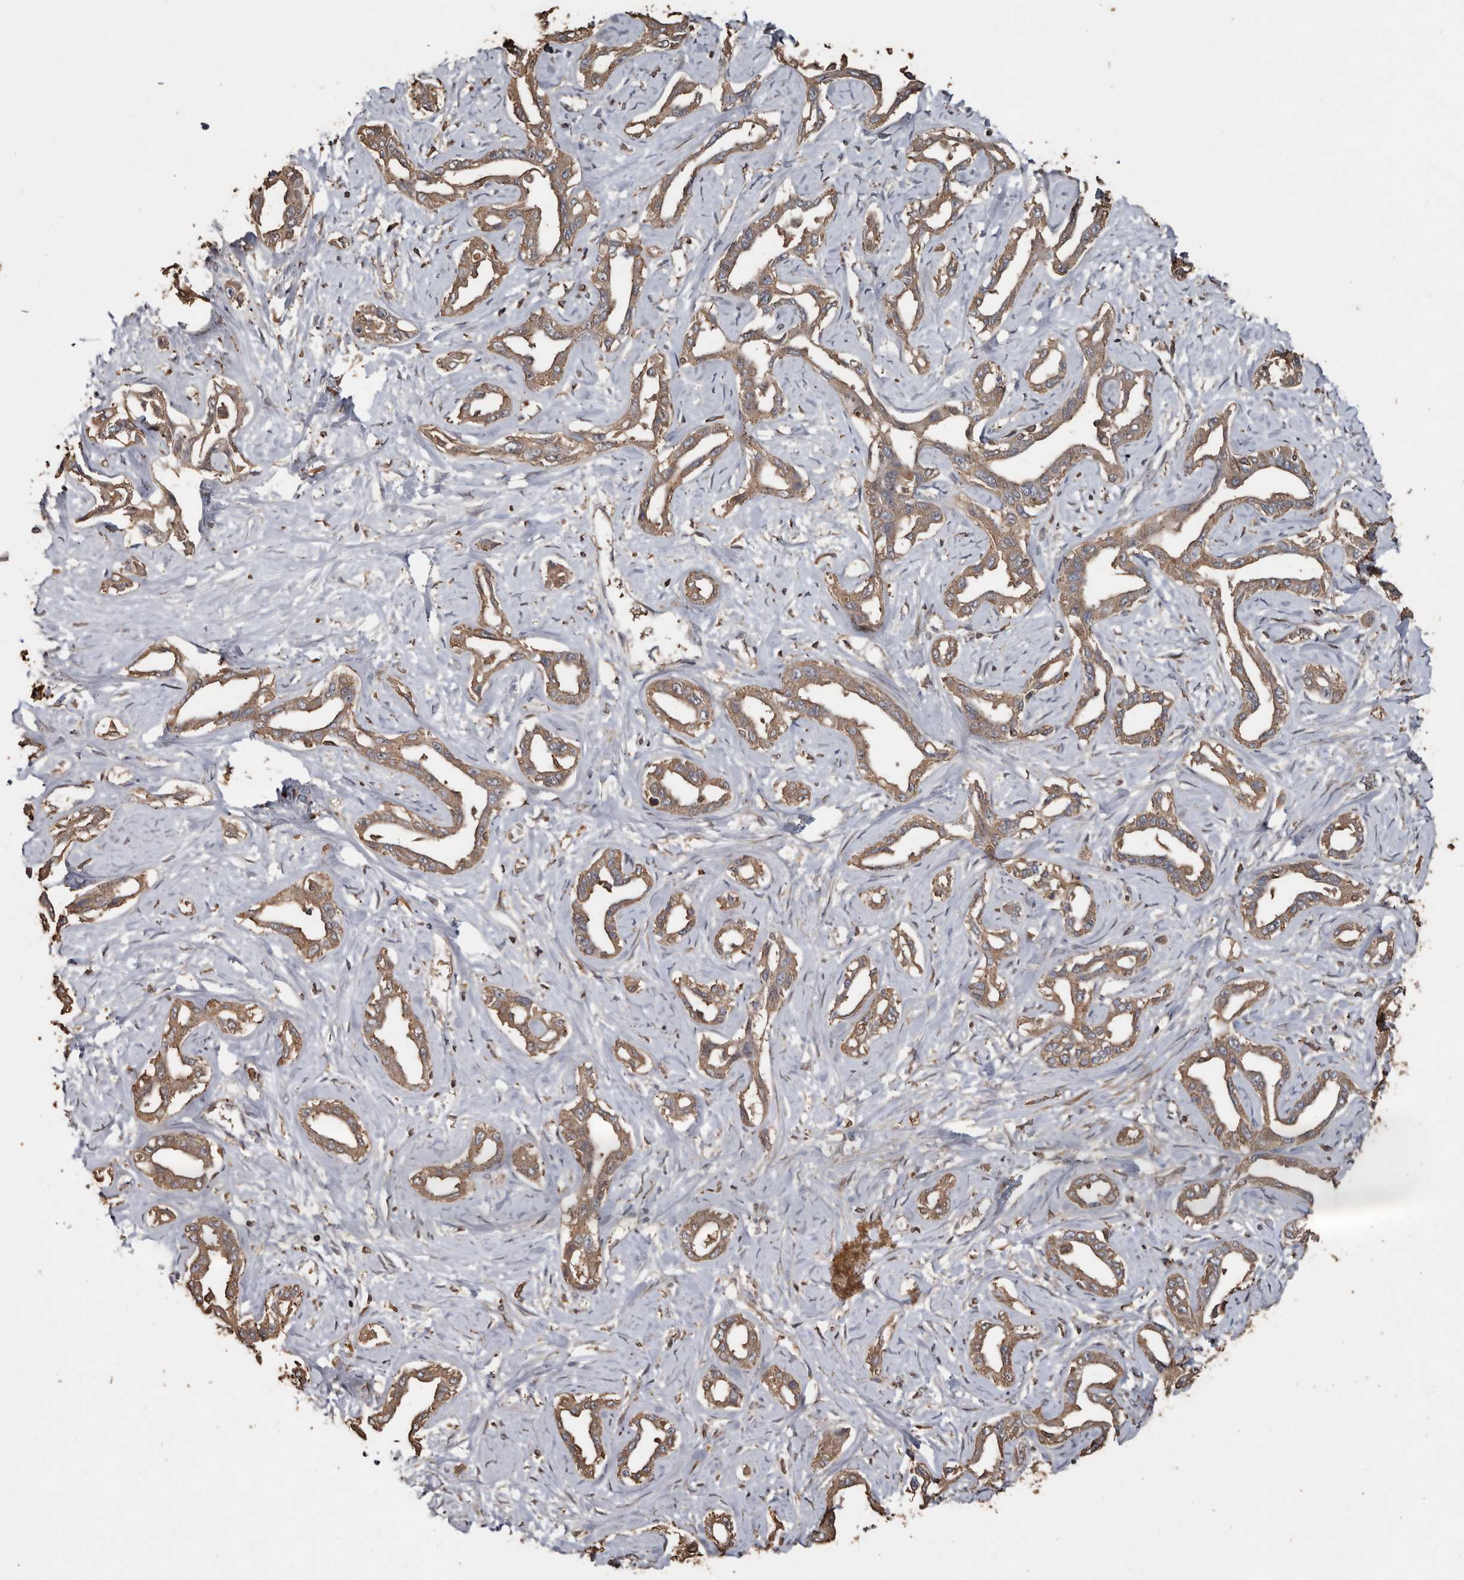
{"staining": {"intensity": "moderate", "quantity": ">75%", "location": "cytoplasmic/membranous"}, "tissue": "liver cancer", "cell_type": "Tumor cells", "image_type": "cancer", "snomed": [{"axis": "morphology", "description": "Cholangiocarcinoma"}, {"axis": "topography", "description": "Liver"}], "caption": "About >75% of tumor cells in human liver cancer (cholangiocarcinoma) reveal moderate cytoplasmic/membranous protein staining as visualized by brown immunohistochemical staining.", "gene": "RANBP17", "patient": {"sex": "male", "age": 59}}